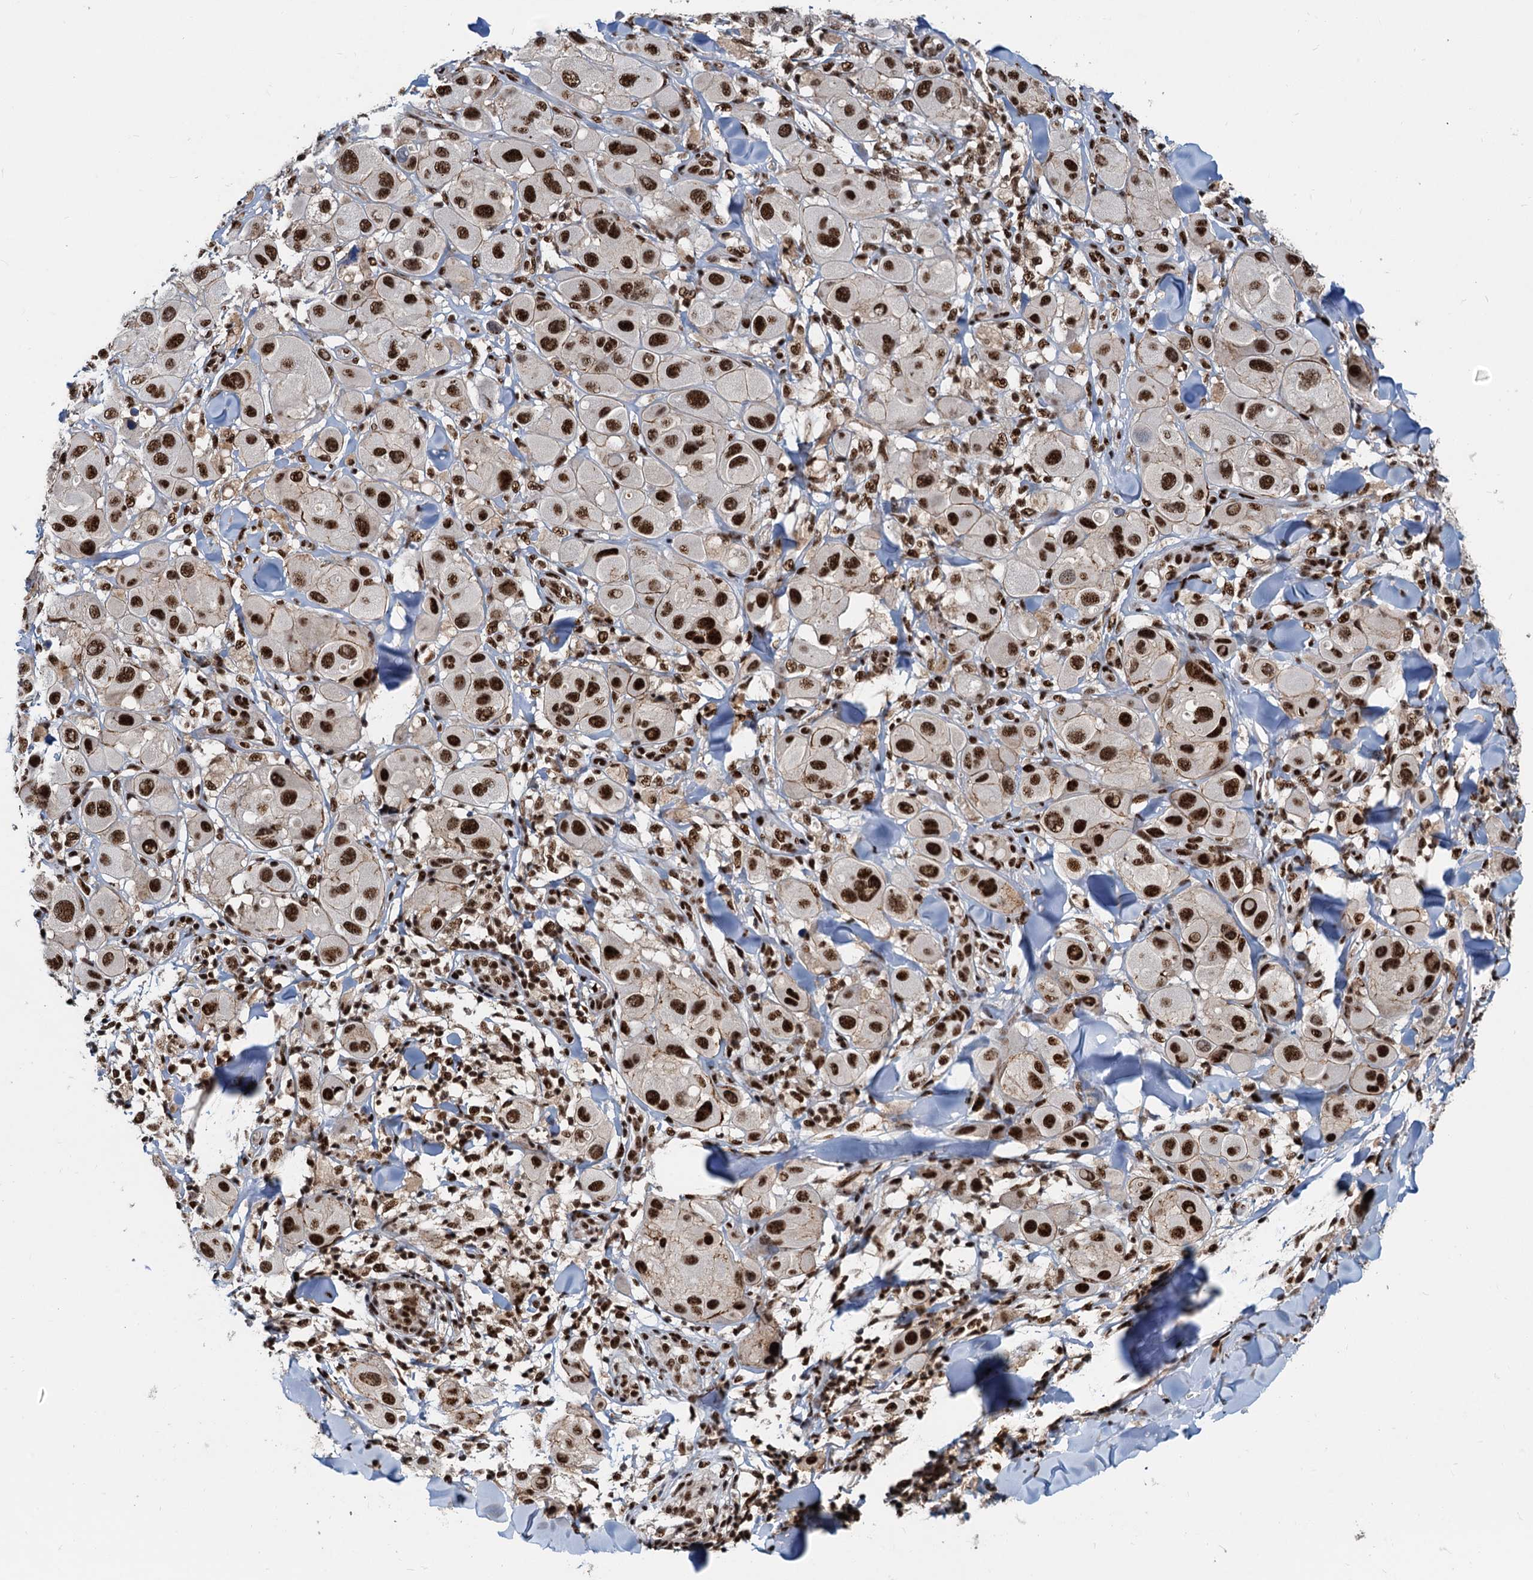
{"staining": {"intensity": "strong", "quantity": ">75%", "location": "nuclear"}, "tissue": "melanoma", "cell_type": "Tumor cells", "image_type": "cancer", "snomed": [{"axis": "morphology", "description": "Malignant melanoma, Metastatic site"}, {"axis": "topography", "description": "Skin"}], "caption": "Melanoma stained with a brown dye shows strong nuclear positive expression in about >75% of tumor cells.", "gene": "RBM26", "patient": {"sex": "male", "age": 41}}